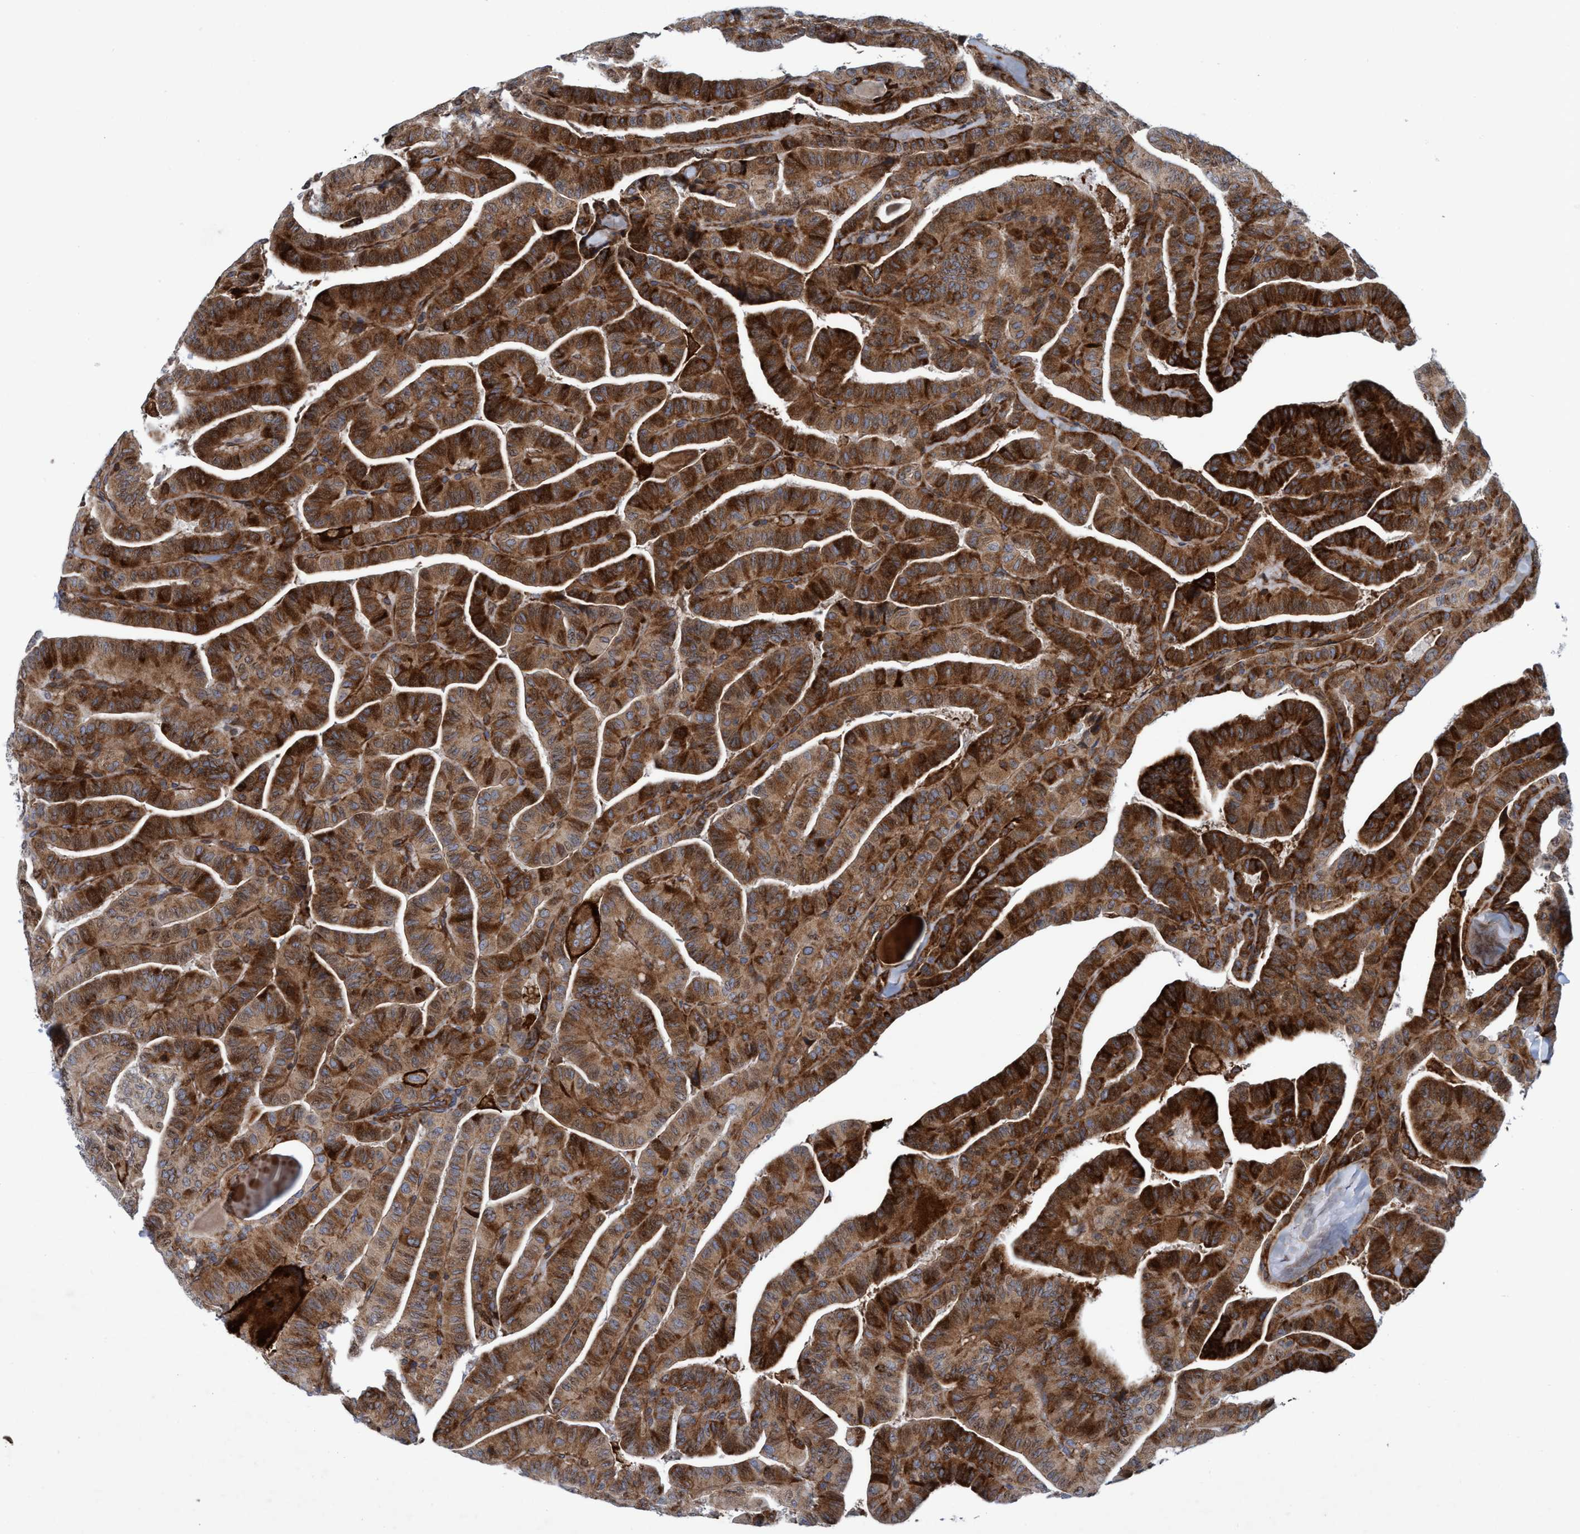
{"staining": {"intensity": "strong", "quantity": ">75%", "location": "cytoplasmic/membranous"}, "tissue": "thyroid cancer", "cell_type": "Tumor cells", "image_type": "cancer", "snomed": [{"axis": "morphology", "description": "Papillary adenocarcinoma, NOS"}, {"axis": "topography", "description": "Thyroid gland"}], "caption": "DAB (3,3'-diaminobenzidine) immunohistochemical staining of thyroid cancer displays strong cytoplasmic/membranous protein staining in approximately >75% of tumor cells.", "gene": "SLC16A3", "patient": {"sex": "male", "age": 77}}